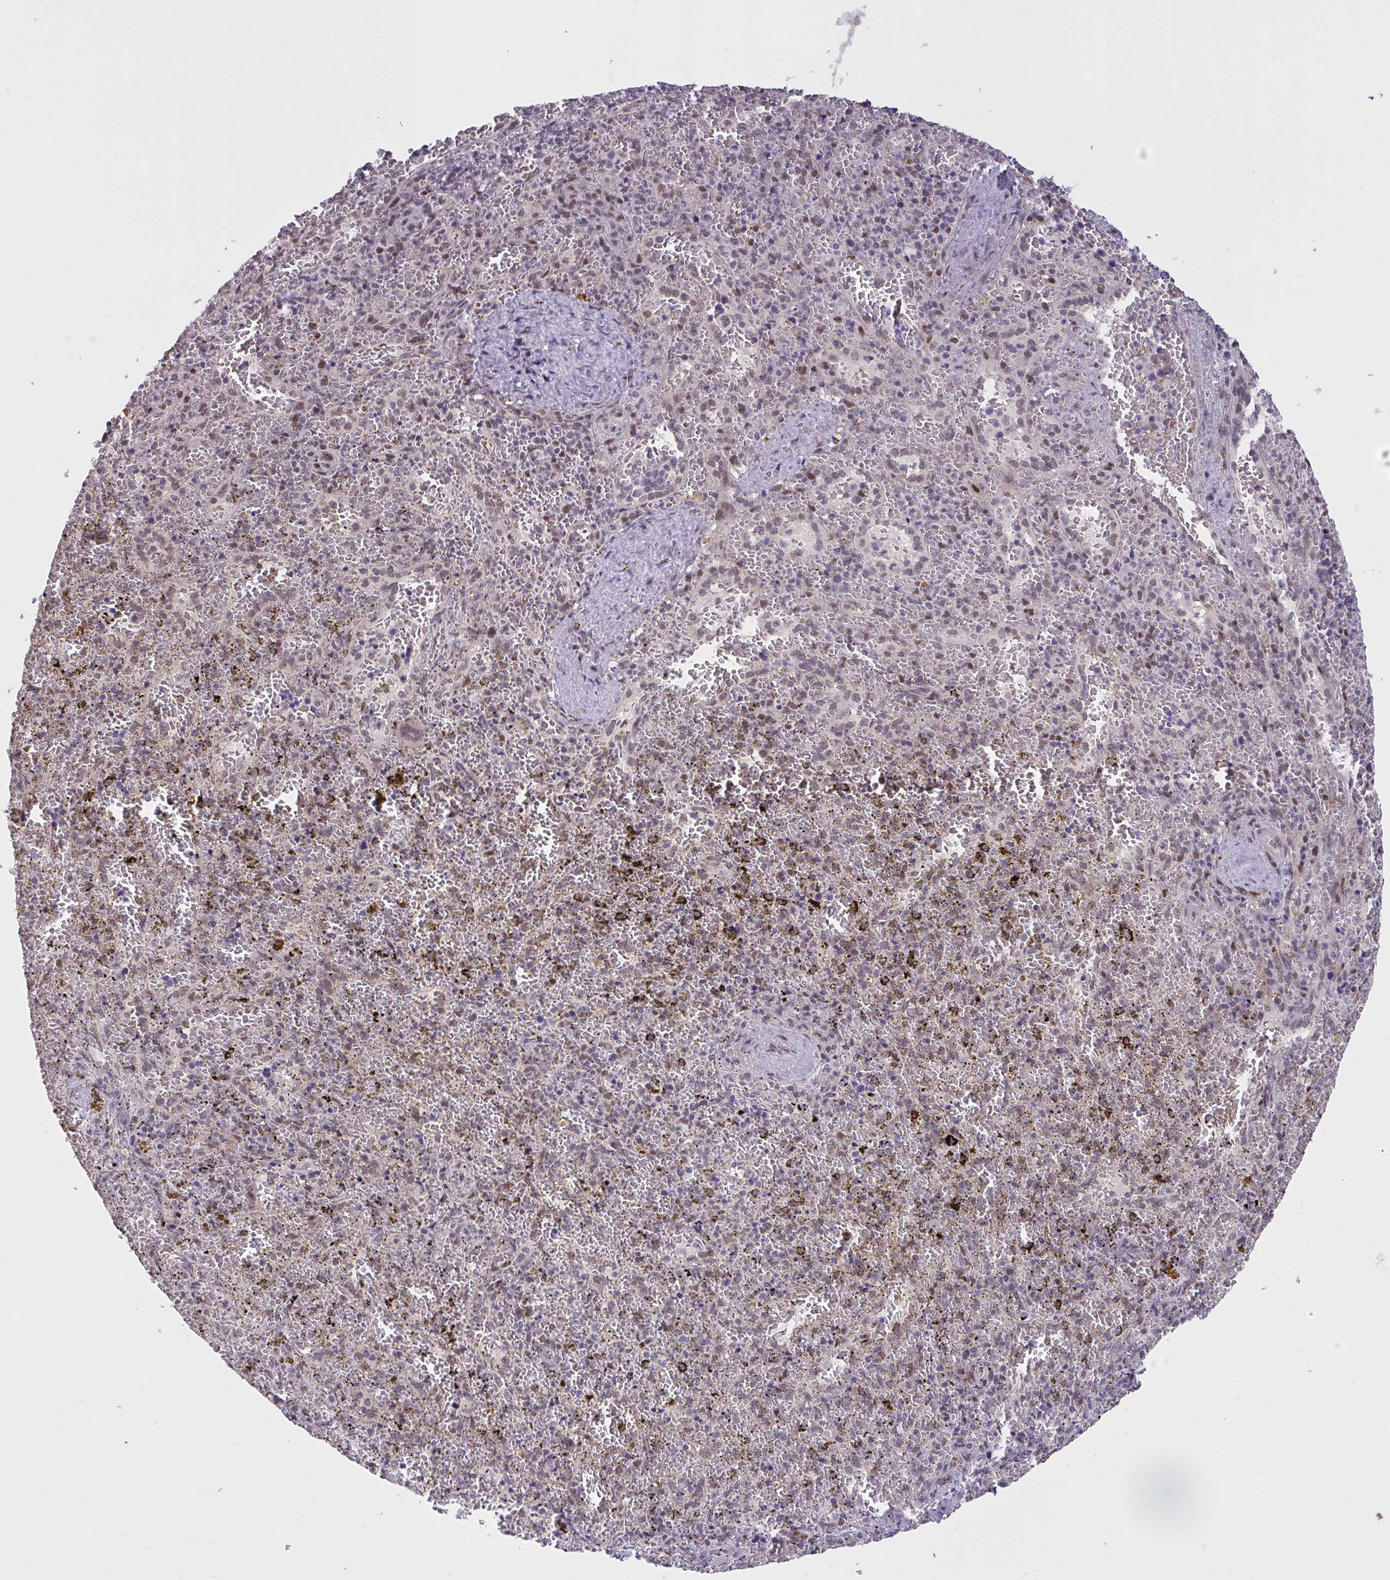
{"staining": {"intensity": "moderate", "quantity": "<25%", "location": "nuclear"}, "tissue": "spleen", "cell_type": "Cells in red pulp", "image_type": "normal", "snomed": [{"axis": "morphology", "description": "Normal tissue, NOS"}, {"axis": "topography", "description": "Spleen"}], "caption": "Unremarkable spleen reveals moderate nuclear positivity in approximately <25% of cells in red pulp.", "gene": "ZNF414", "patient": {"sex": "female", "age": 50}}